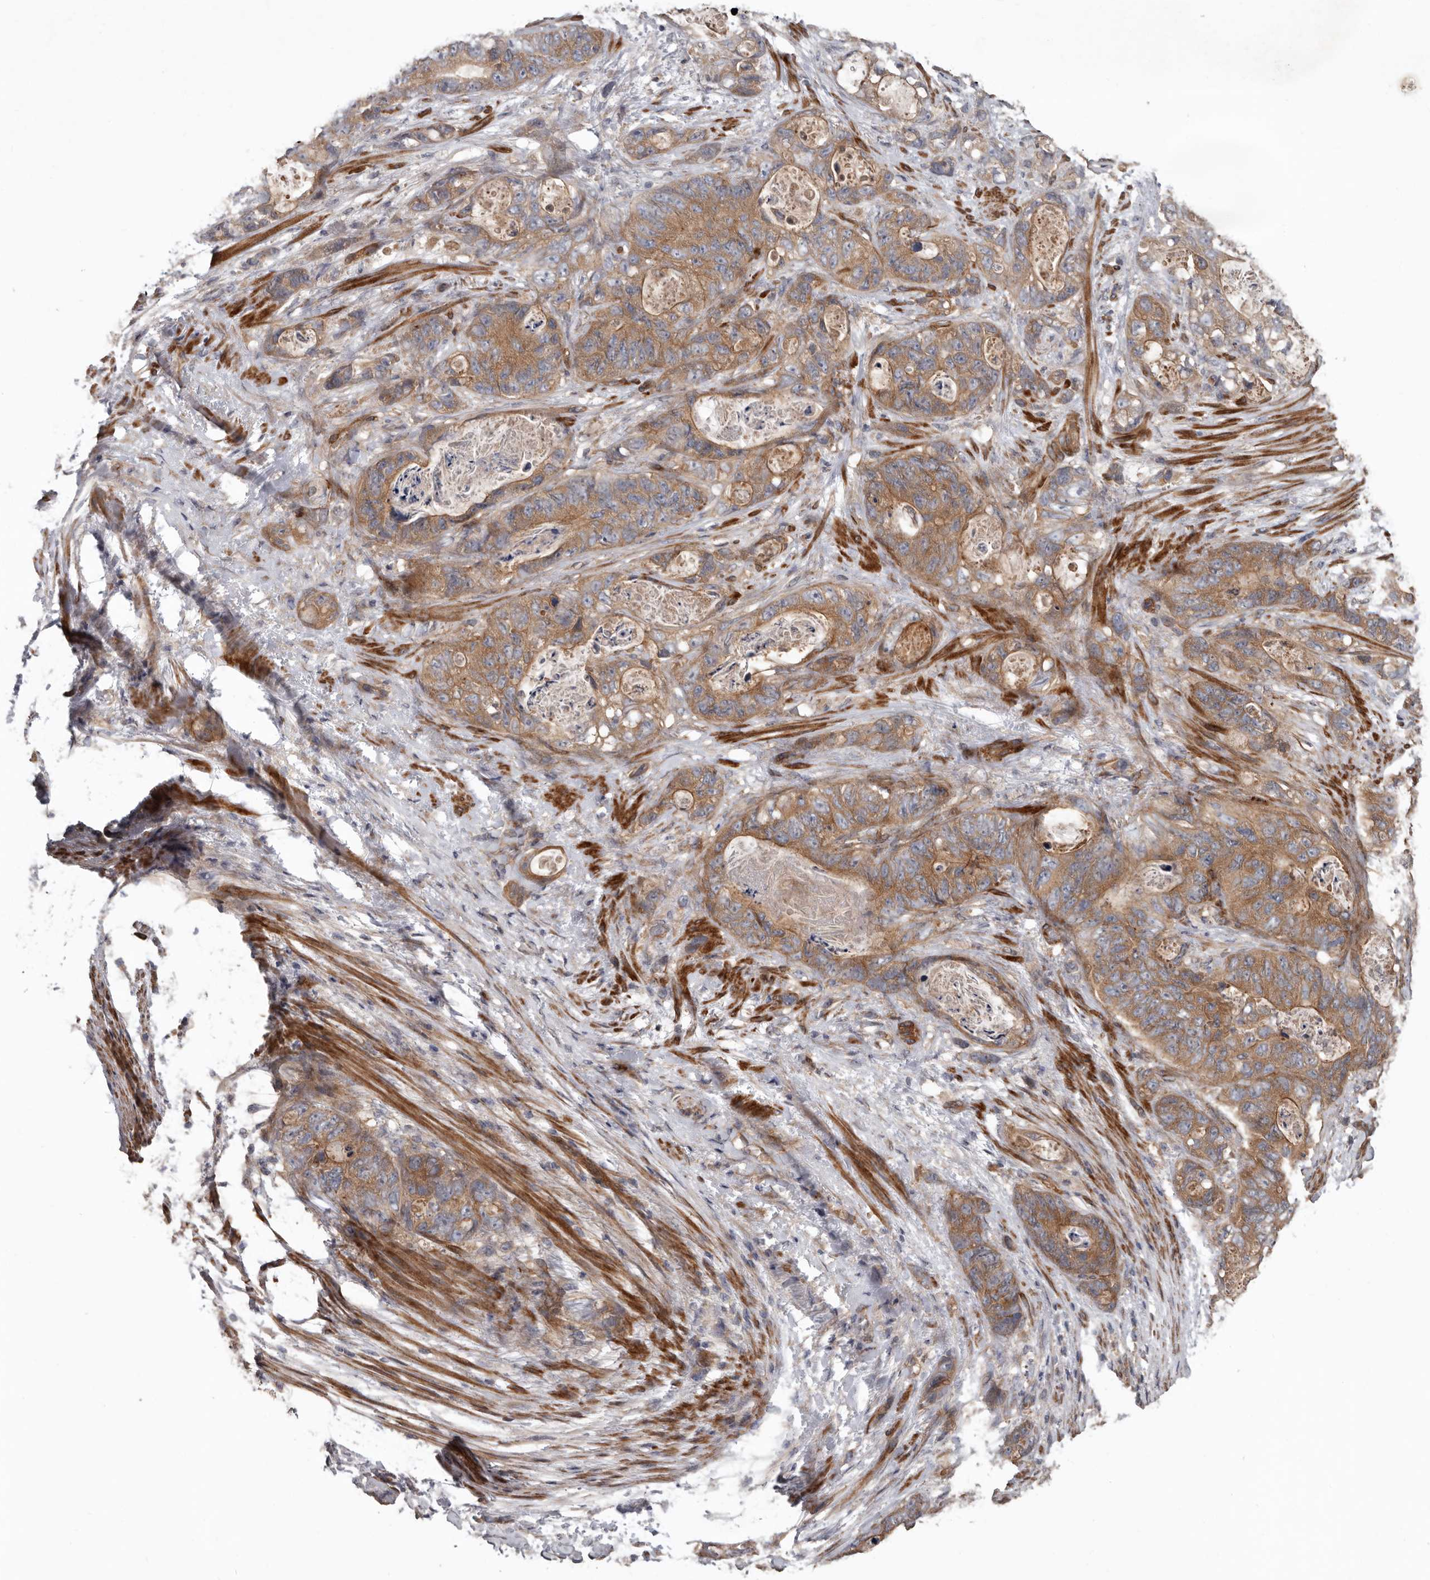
{"staining": {"intensity": "moderate", "quantity": ">75%", "location": "cytoplasmic/membranous"}, "tissue": "stomach cancer", "cell_type": "Tumor cells", "image_type": "cancer", "snomed": [{"axis": "morphology", "description": "Normal tissue, NOS"}, {"axis": "morphology", "description": "Adenocarcinoma, NOS"}, {"axis": "topography", "description": "Stomach"}], "caption": "A high-resolution histopathology image shows immunohistochemistry staining of adenocarcinoma (stomach), which displays moderate cytoplasmic/membranous expression in about >75% of tumor cells. (DAB (3,3'-diaminobenzidine) IHC with brightfield microscopy, high magnification).", "gene": "ARHGEF5", "patient": {"sex": "female", "age": 89}}